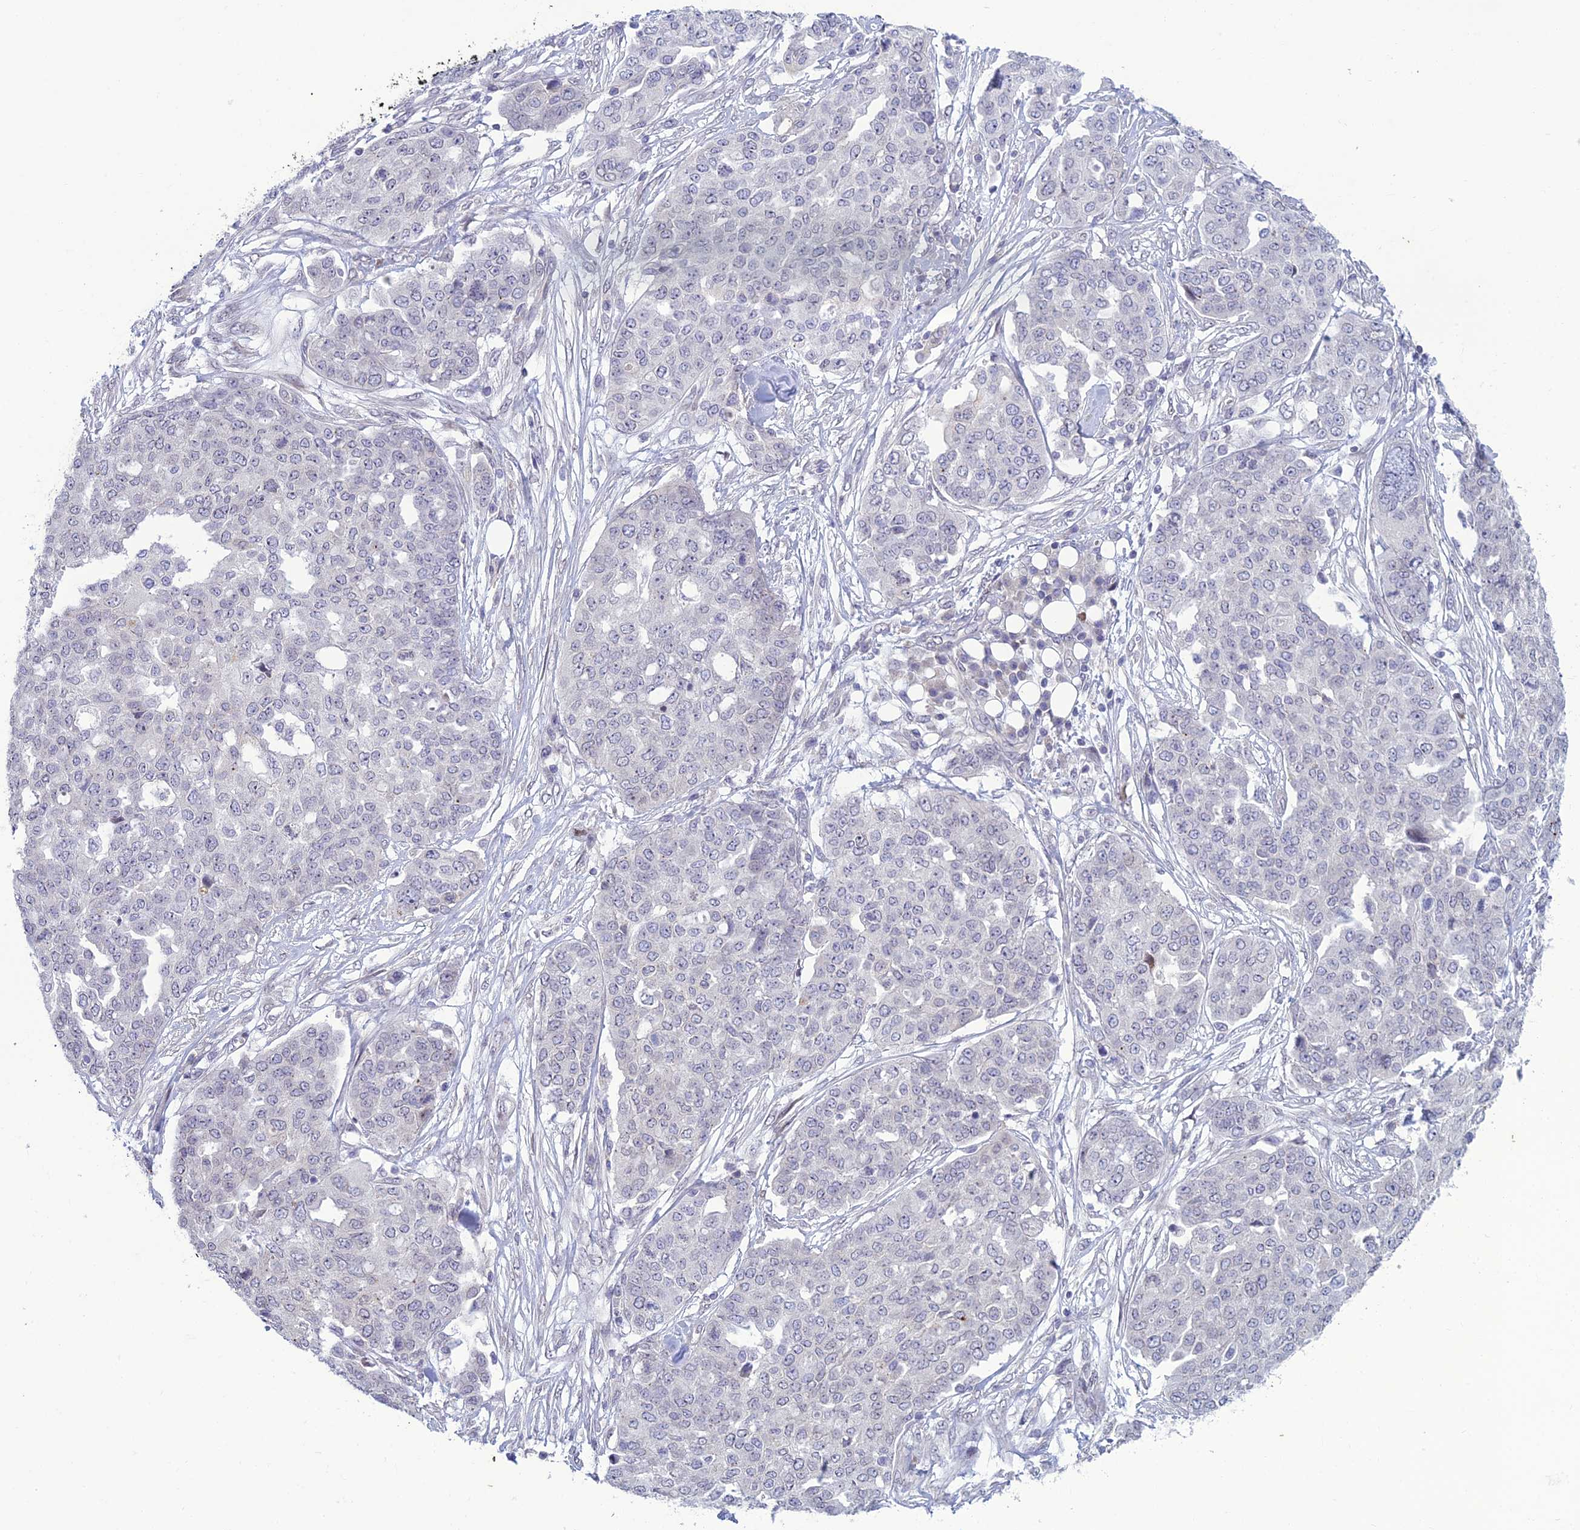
{"staining": {"intensity": "negative", "quantity": "none", "location": "none"}, "tissue": "ovarian cancer", "cell_type": "Tumor cells", "image_type": "cancer", "snomed": [{"axis": "morphology", "description": "Cystadenocarcinoma, serous, NOS"}, {"axis": "topography", "description": "Soft tissue"}, {"axis": "topography", "description": "Ovary"}], "caption": "Serous cystadenocarcinoma (ovarian) stained for a protein using immunohistochemistry shows no positivity tumor cells.", "gene": "DTX2", "patient": {"sex": "female", "age": 57}}